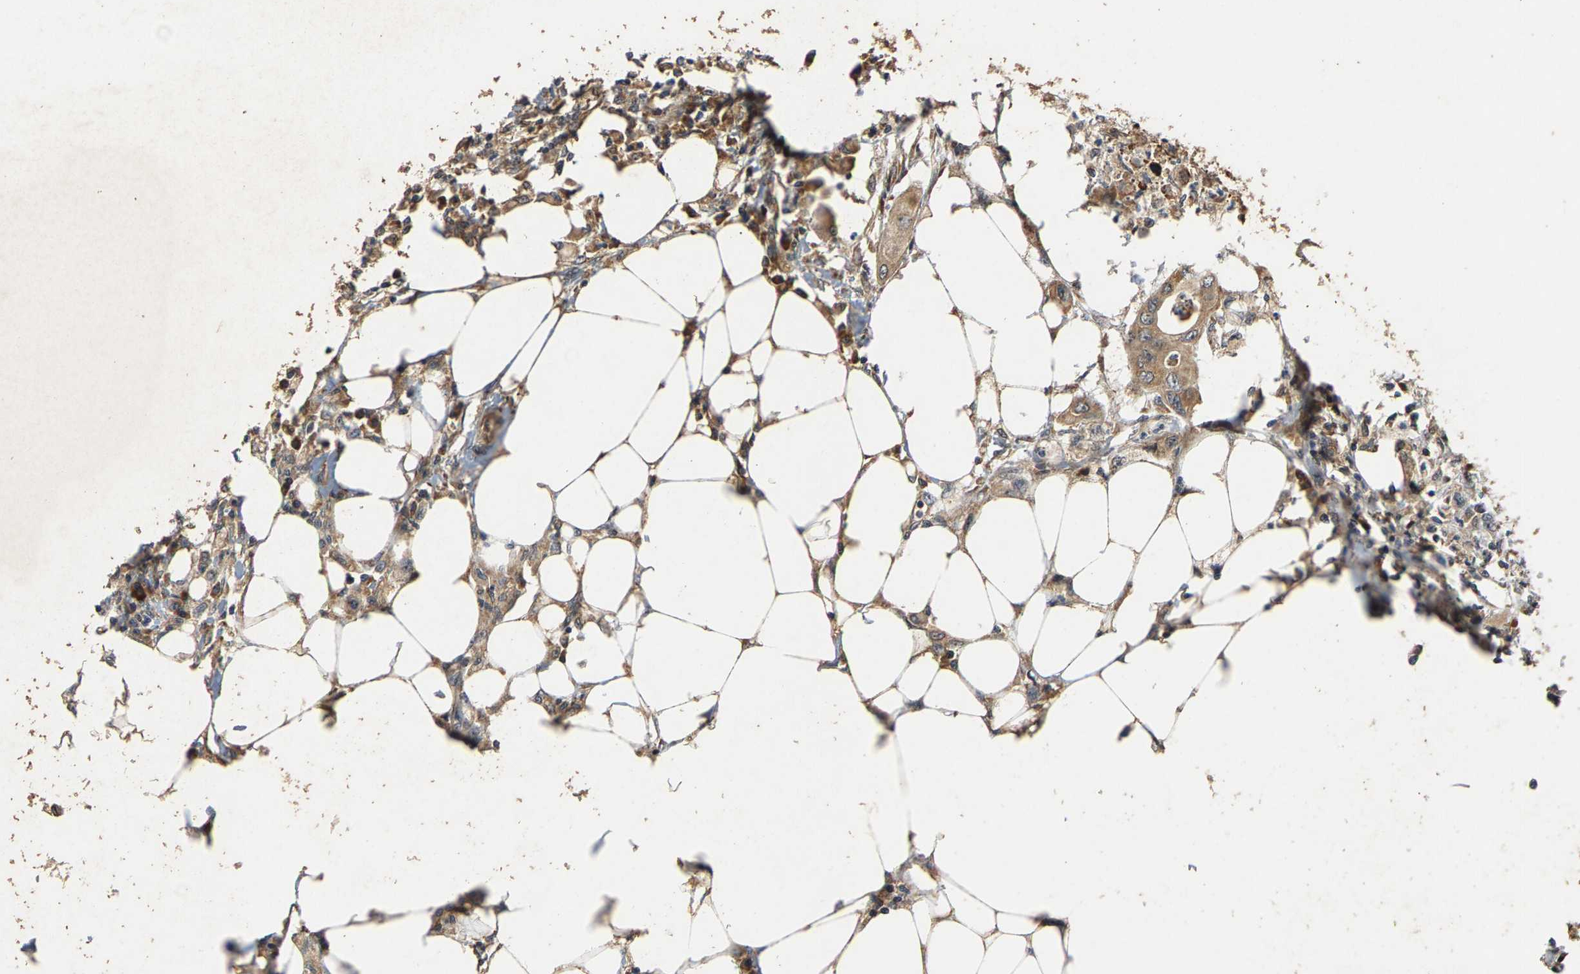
{"staining": {"intensity": "weak", "quantity": ">75%", "location": "cytoplasmic/membranous"}, "tissue": "colorectal cancer", "cell_type": "Tumor cells", "image_type": "cancer", "snomed": [{"axis": "morphology", "description": "Adenocarcinoma, NOS"}, {"axis": "topography", "description": "Colon"}], "caption": "Human colorectal cancer (adenocarcinoma) stained for a protein (brown) demonstrates weak cytoplasmic/membranous positive positivity in approximately >75% of tumor cells.", "gene": "CIDEC", "patient": {"sex": "male", "age": 71}}